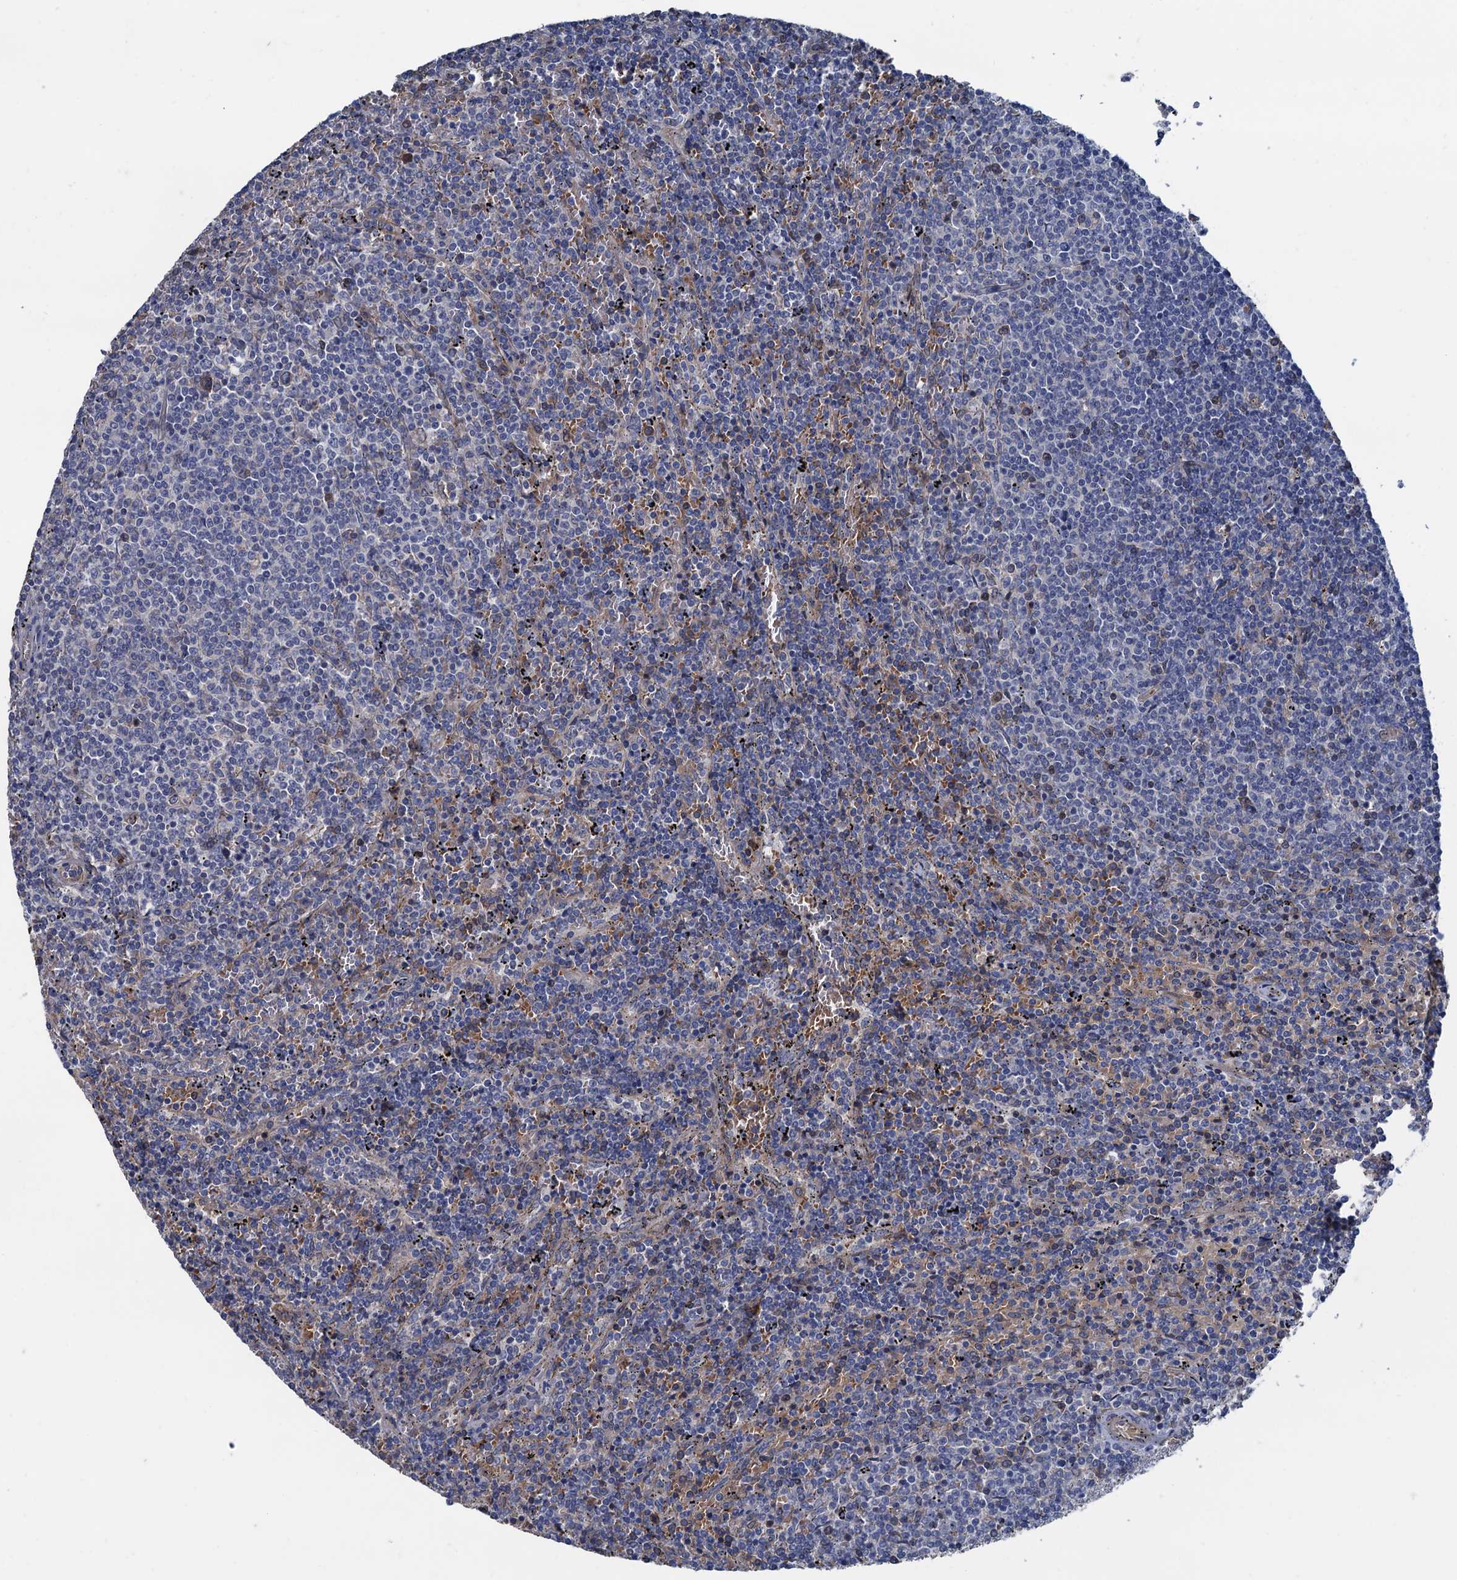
{"staining": {"intensity": "negative", "quantity": "none", "location": "none"}, "tissue": "lymphoma", "cell_type": "Tumor cells", "image_type": "cancer", "snomed": [{"axis": "morphology", "description": "Malignant lymphoma, non-Hodgkin's type, Low grade"}, {"axis": "topography", "description": "Spleen"}], "caption": "A histopathology image of human lymphoma is negative for staining in tumor cells.", "gene": "SMCO3", "patient": {"sex": "female", "age": 50}}